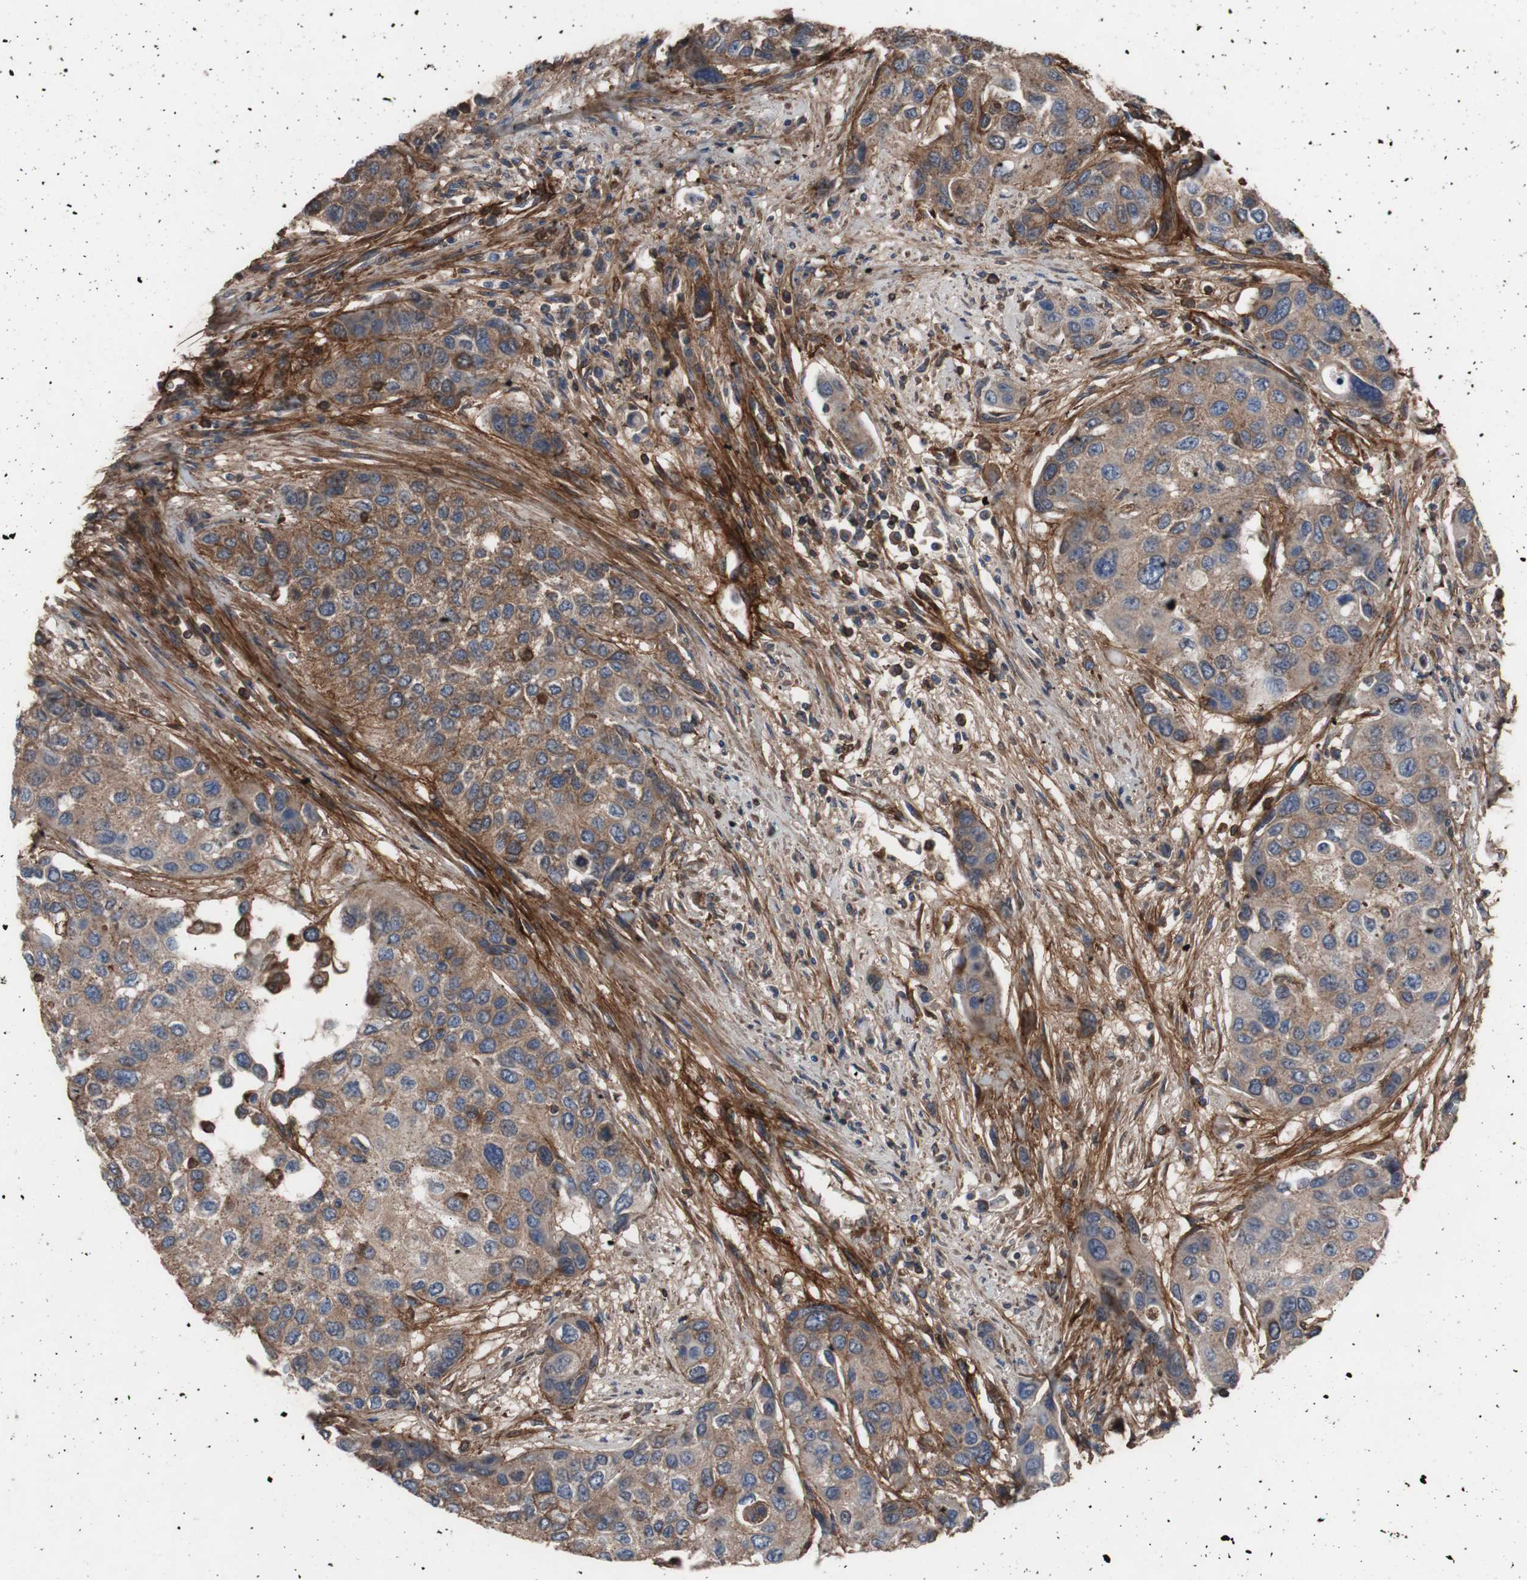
{"staining": {"intensity": "moderate", "quantity": ">75%", "location": "cytoplasmic/membranous"}, "tissue": "urothelial cancer", "cell_type": "Tumor cells", "image_type": "cancer", "snomed": [{"axis": "morphology", "description": "Urothelial carcinoma, High grade"}, {"axis": "topography", "description": "Urinary bladder"}], "caption": "Tumor cells show moderate cytoplasmic/membranous staining in about >75% of cells in high-grade urothelial carcinoma.", "gene": "COL6A2", "patient": {"sex": "female", "age": 56}}